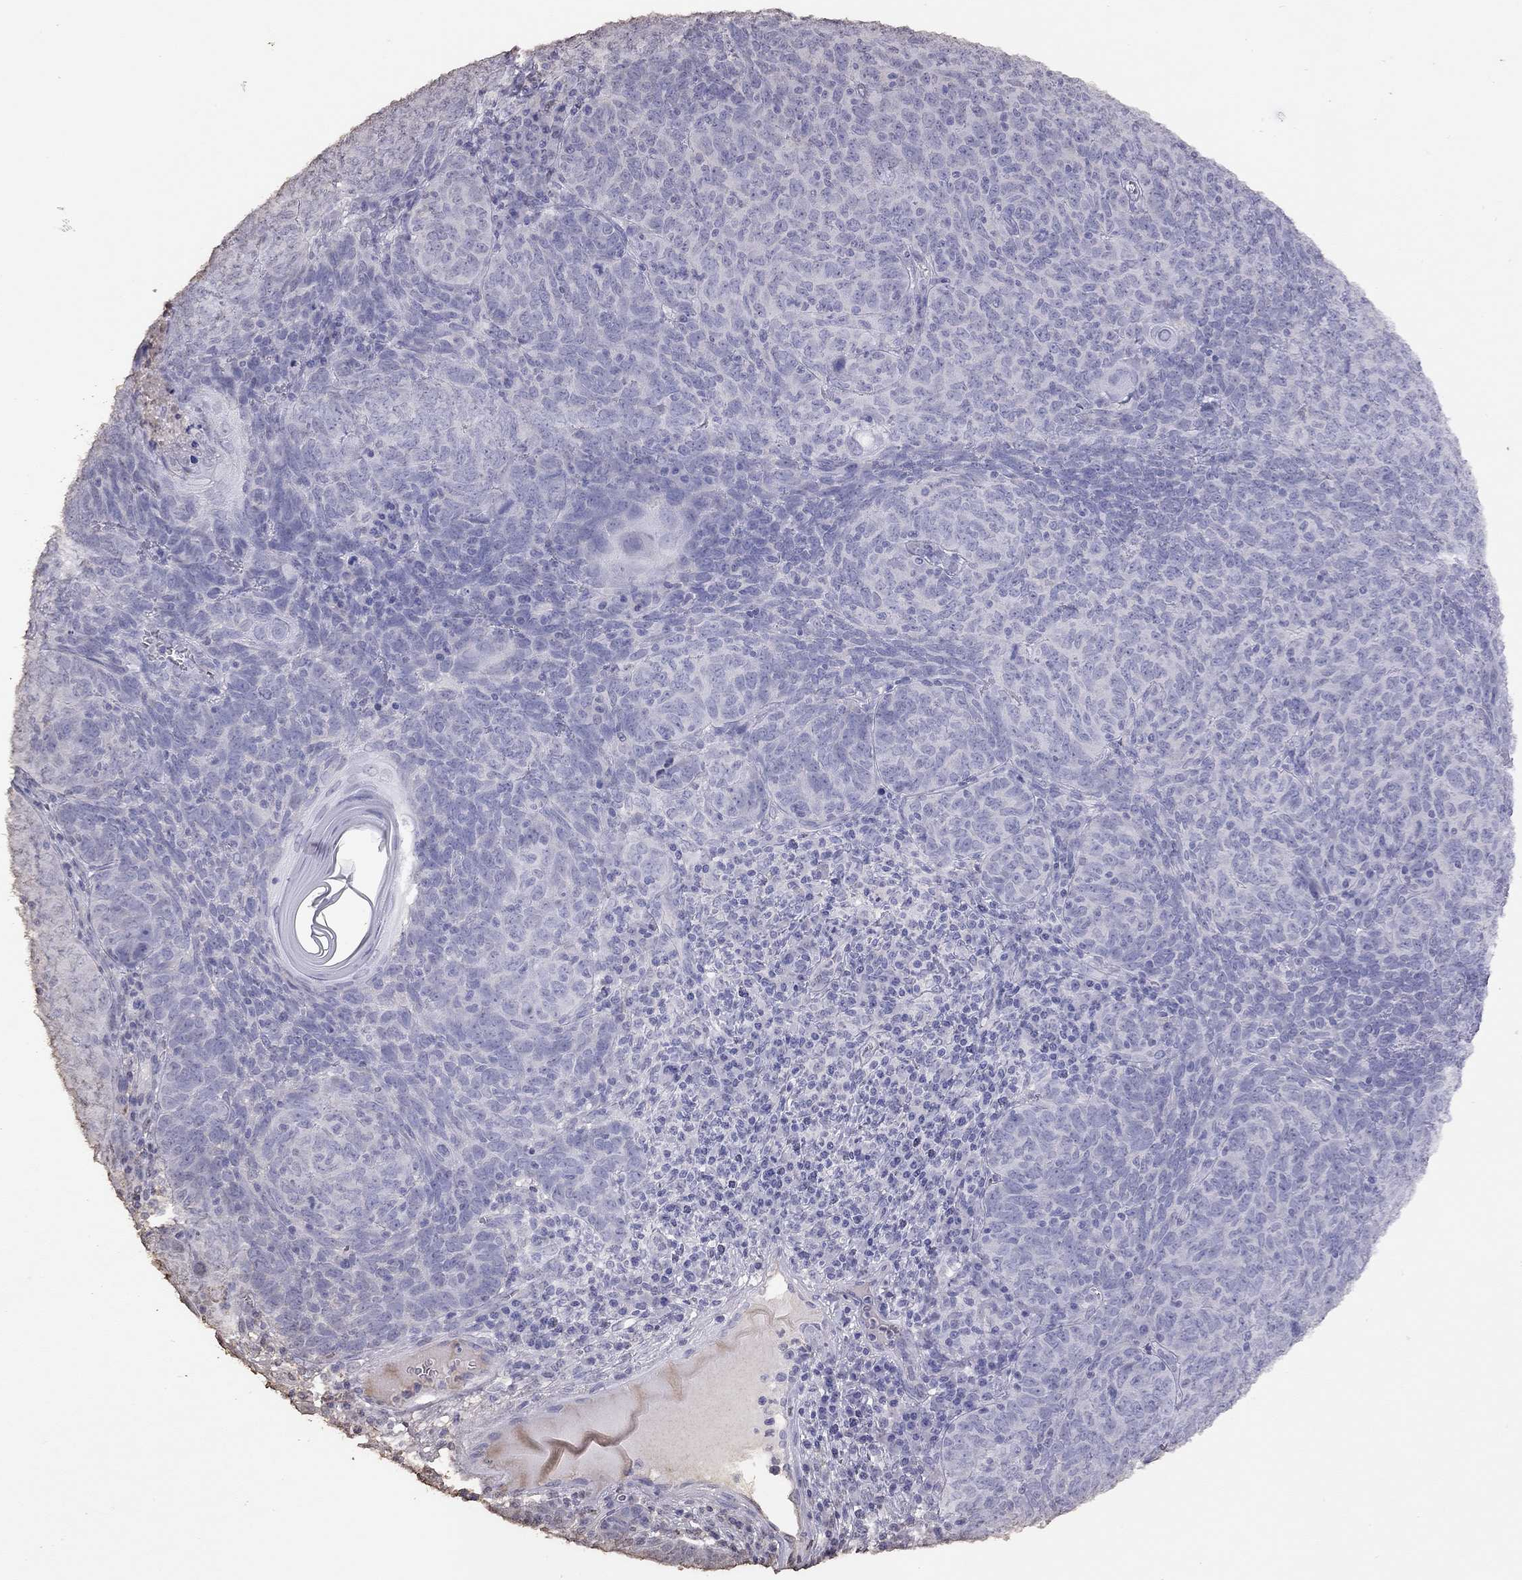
{"staining": {"intensity": "negative", "quantity": "none", "location": "none"}, "tissue": "skin cancer", "cell_type": "Tumor cells", "image_type": "cancer", "snomed": [{"axis": "morphology", "description": "Squamous cell carcinoma, NOS"}, {"axis": "topography", "description": "Skin"}, {"axis": "topography", "description": "Anal"}], "caption": "Tumor cells show no significant protein positivity in skin cancer (squamous cell carcinoma). (DAB immunohistochemistry (IHC) with hematoxylin counter stain).", "gene": "SUN3", "patient": {"sex": "female", "age": 51}}